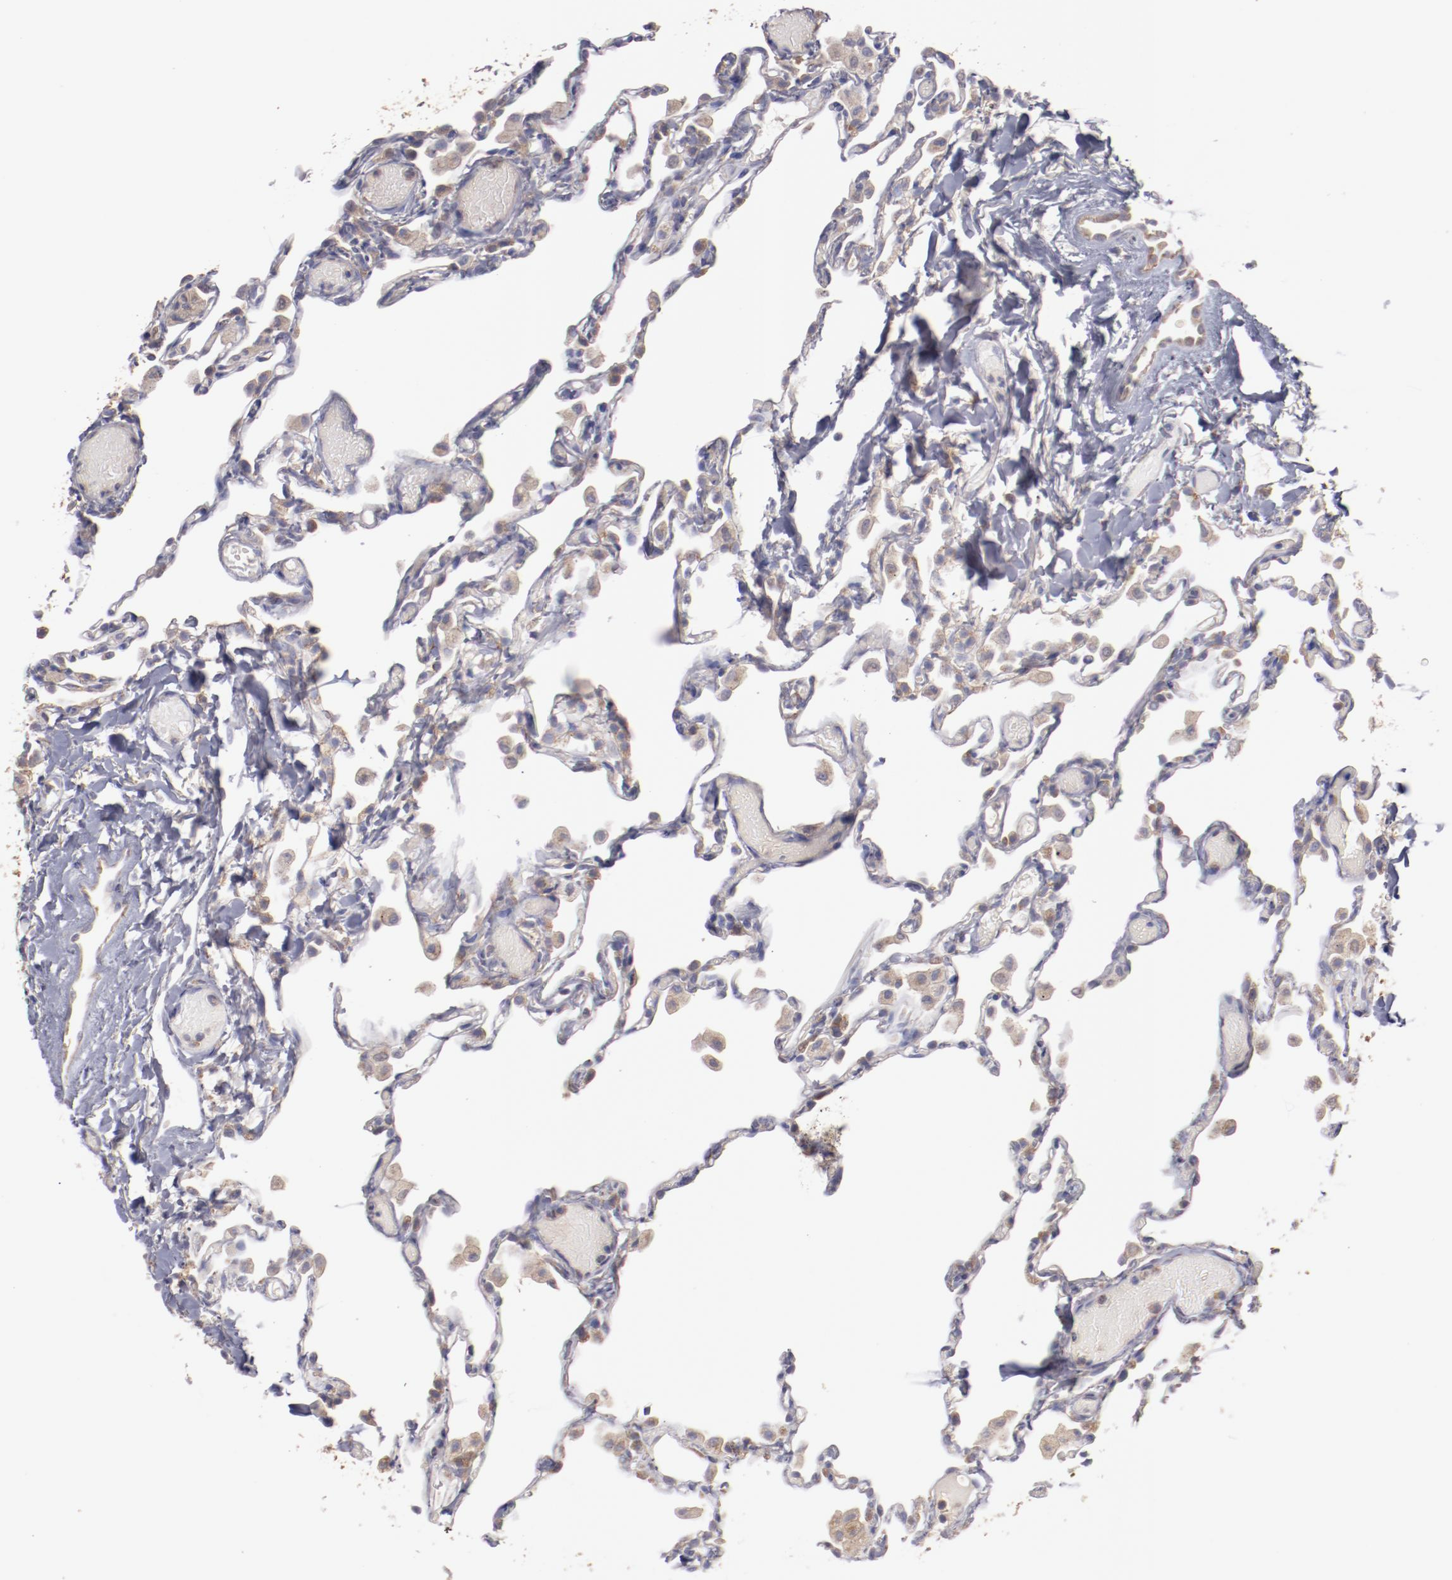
{"staining": {"intensity": "weak", "quantity": "<25%", "location": "cytoplasmic/membranous"}, "tissue": "lung", "cell_type": "Alveolar cells", "image_type": "normal", "snomed": [{"axis": "morphology", "description": "Normal tissue, NOS"}, {"axis": "topography", "description": "Lung"}], "caption": "The photomicrograph reveals no staining of alveolar cells in unremarkable lung.", "gene": "ENTPD5", "patient": {"sex": "female", "age": 49}}